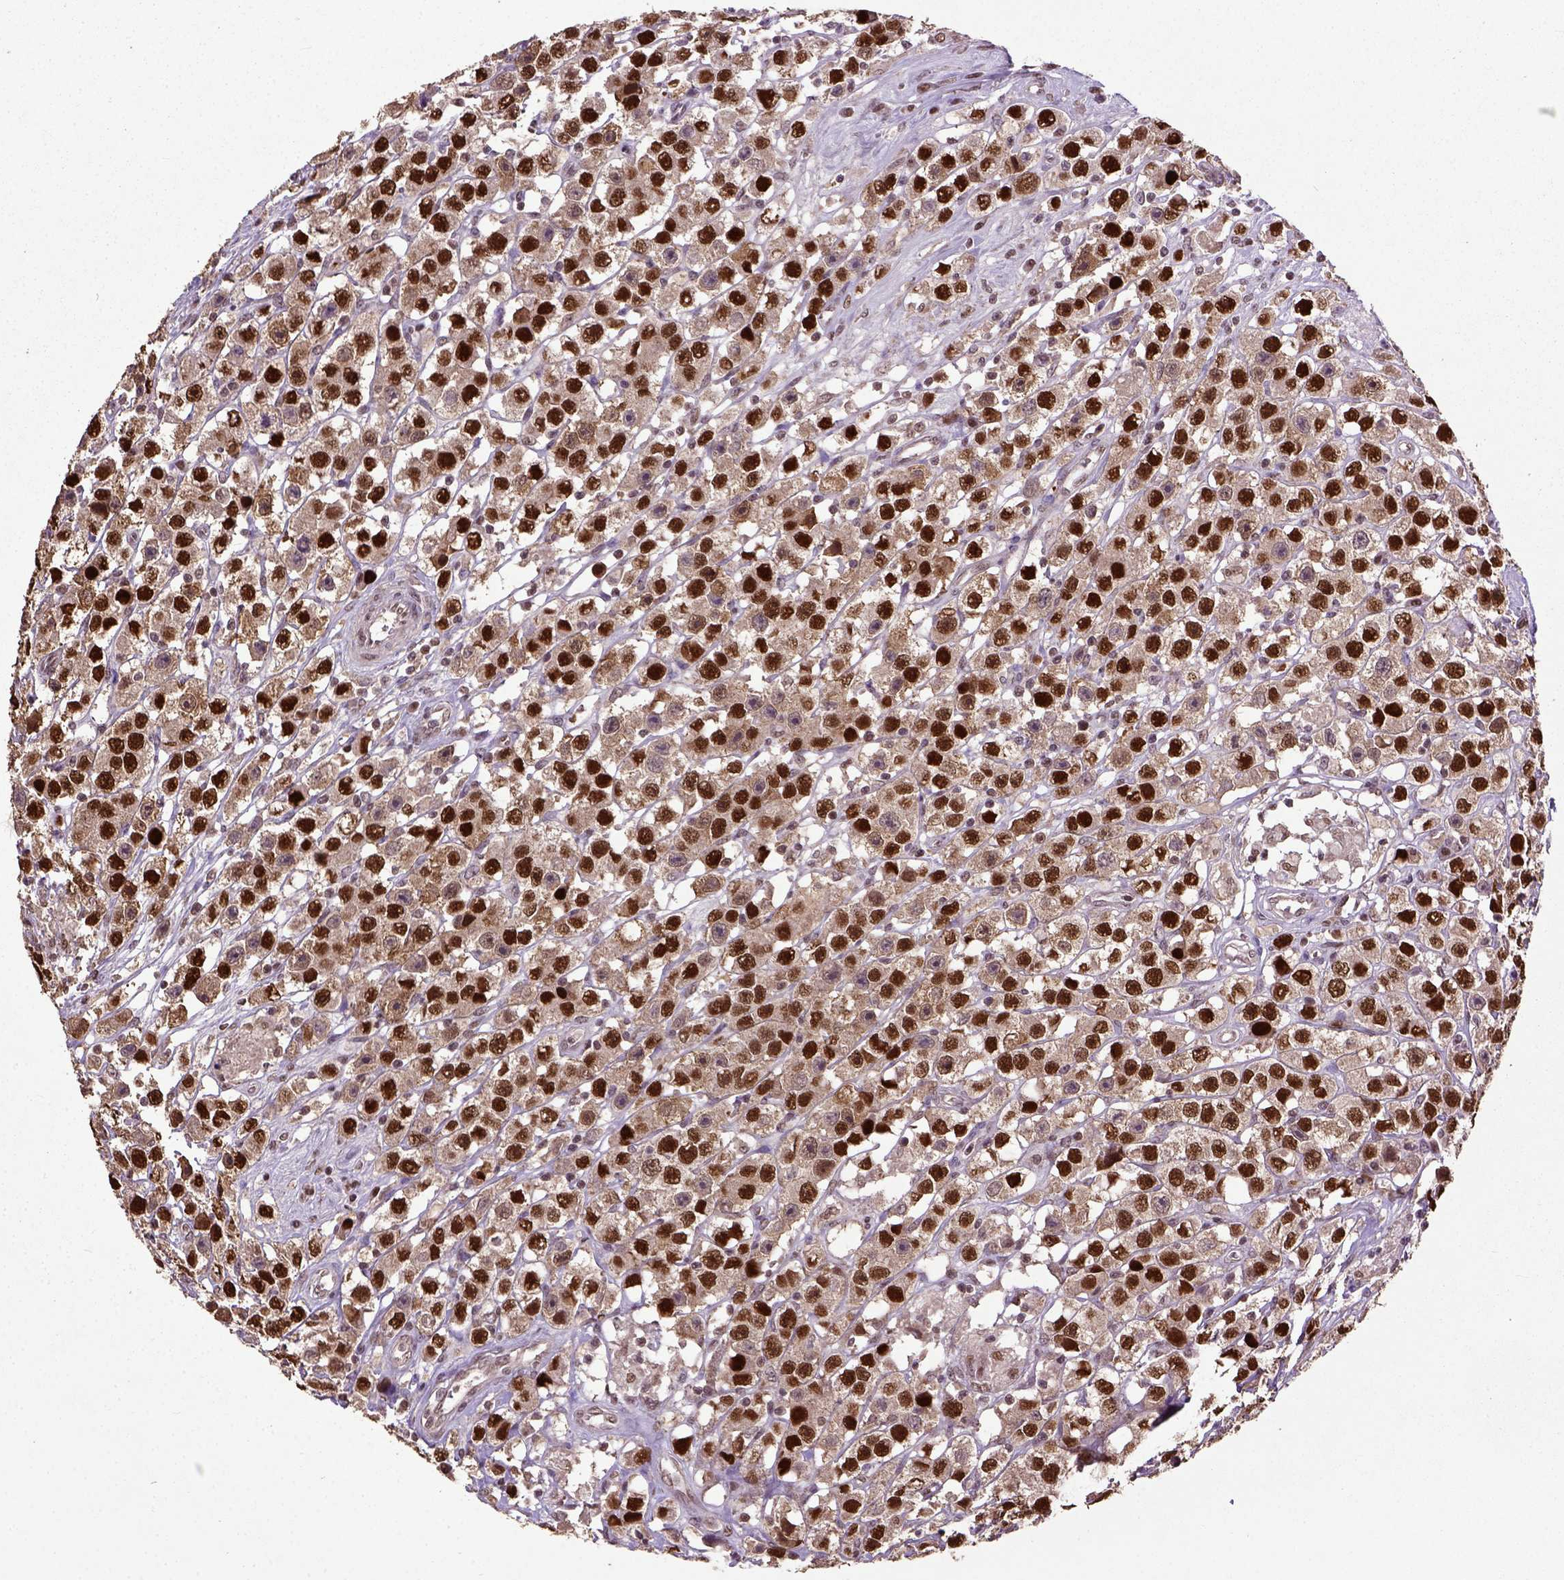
{"staining": {"intensity": "strong", "quantity": ">75%", "location": "nuclear"}, "tissue": "testis cancer", "cell_type": "Tumor cells", "image_type": "cancer", "snomed": [{"axis": "morphology", "description": "Seminoma, NOS"}, {"axis": "topography", "description": "Testis"}], "caption": "There is high levels of strong nuclear expression in tumor cells of testis cancer (seminoma), as demonstrated by immunohistochemical staining (brown color).", "gene": "UBA3", "patient": {"sex": "male", "age": 45}}